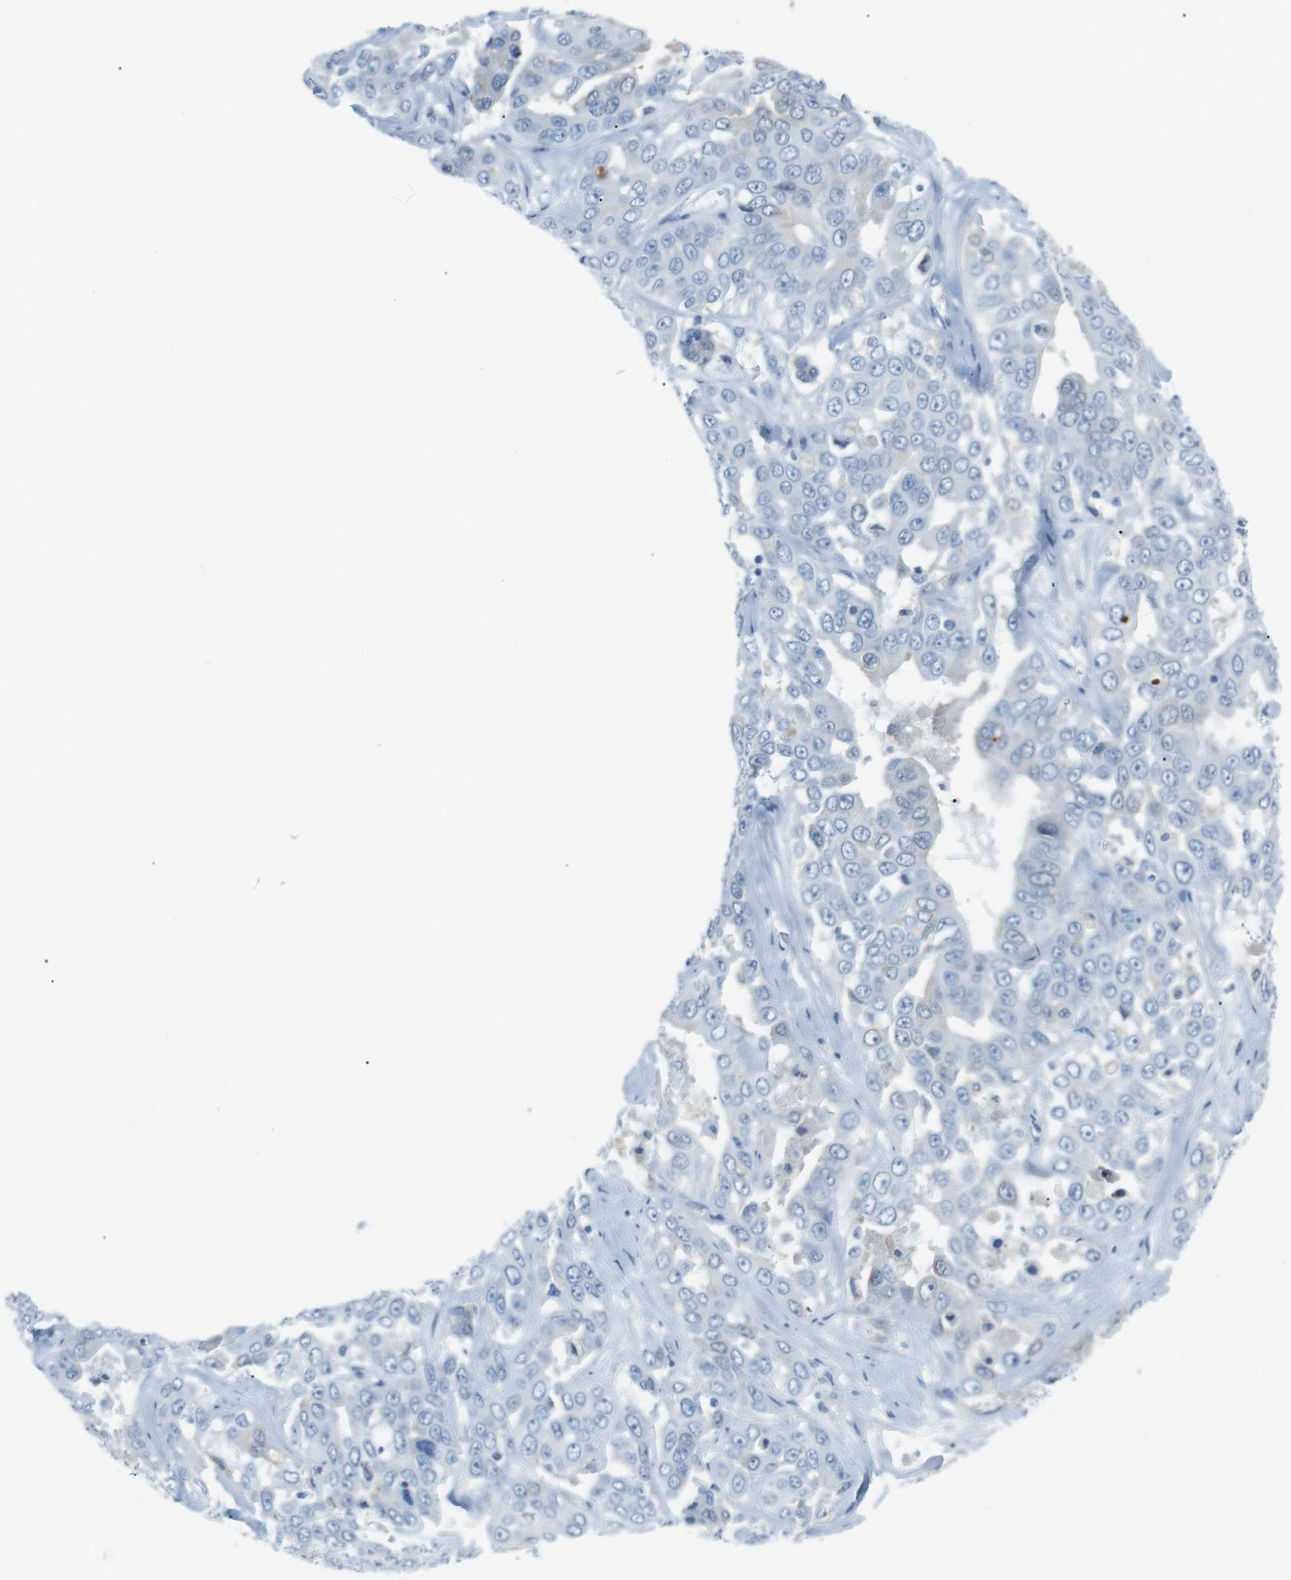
{"staining": {"intensity": "negative", "quantity": "none", "location": "none"}, "tissue": "liver cancer", "cell_type": "Tumor cells", "image_type": "cancer", "snomed": [{"axis": "morphology", "description": "Cholangiocarcinoma"}, {"axis": "topography", "description": "Liver"}], "caption": "Immunohistochemistry (IHC) photomicrograph of liver cholangiocarcinoma stained for a protein (brown), which exhibits no positivity in tumor cells. (DAB (3,3'-diaminobenzidine) IHC, high magnification).", "gene": "AZGP1", "patient": {"sex": "female", "age": 52}}